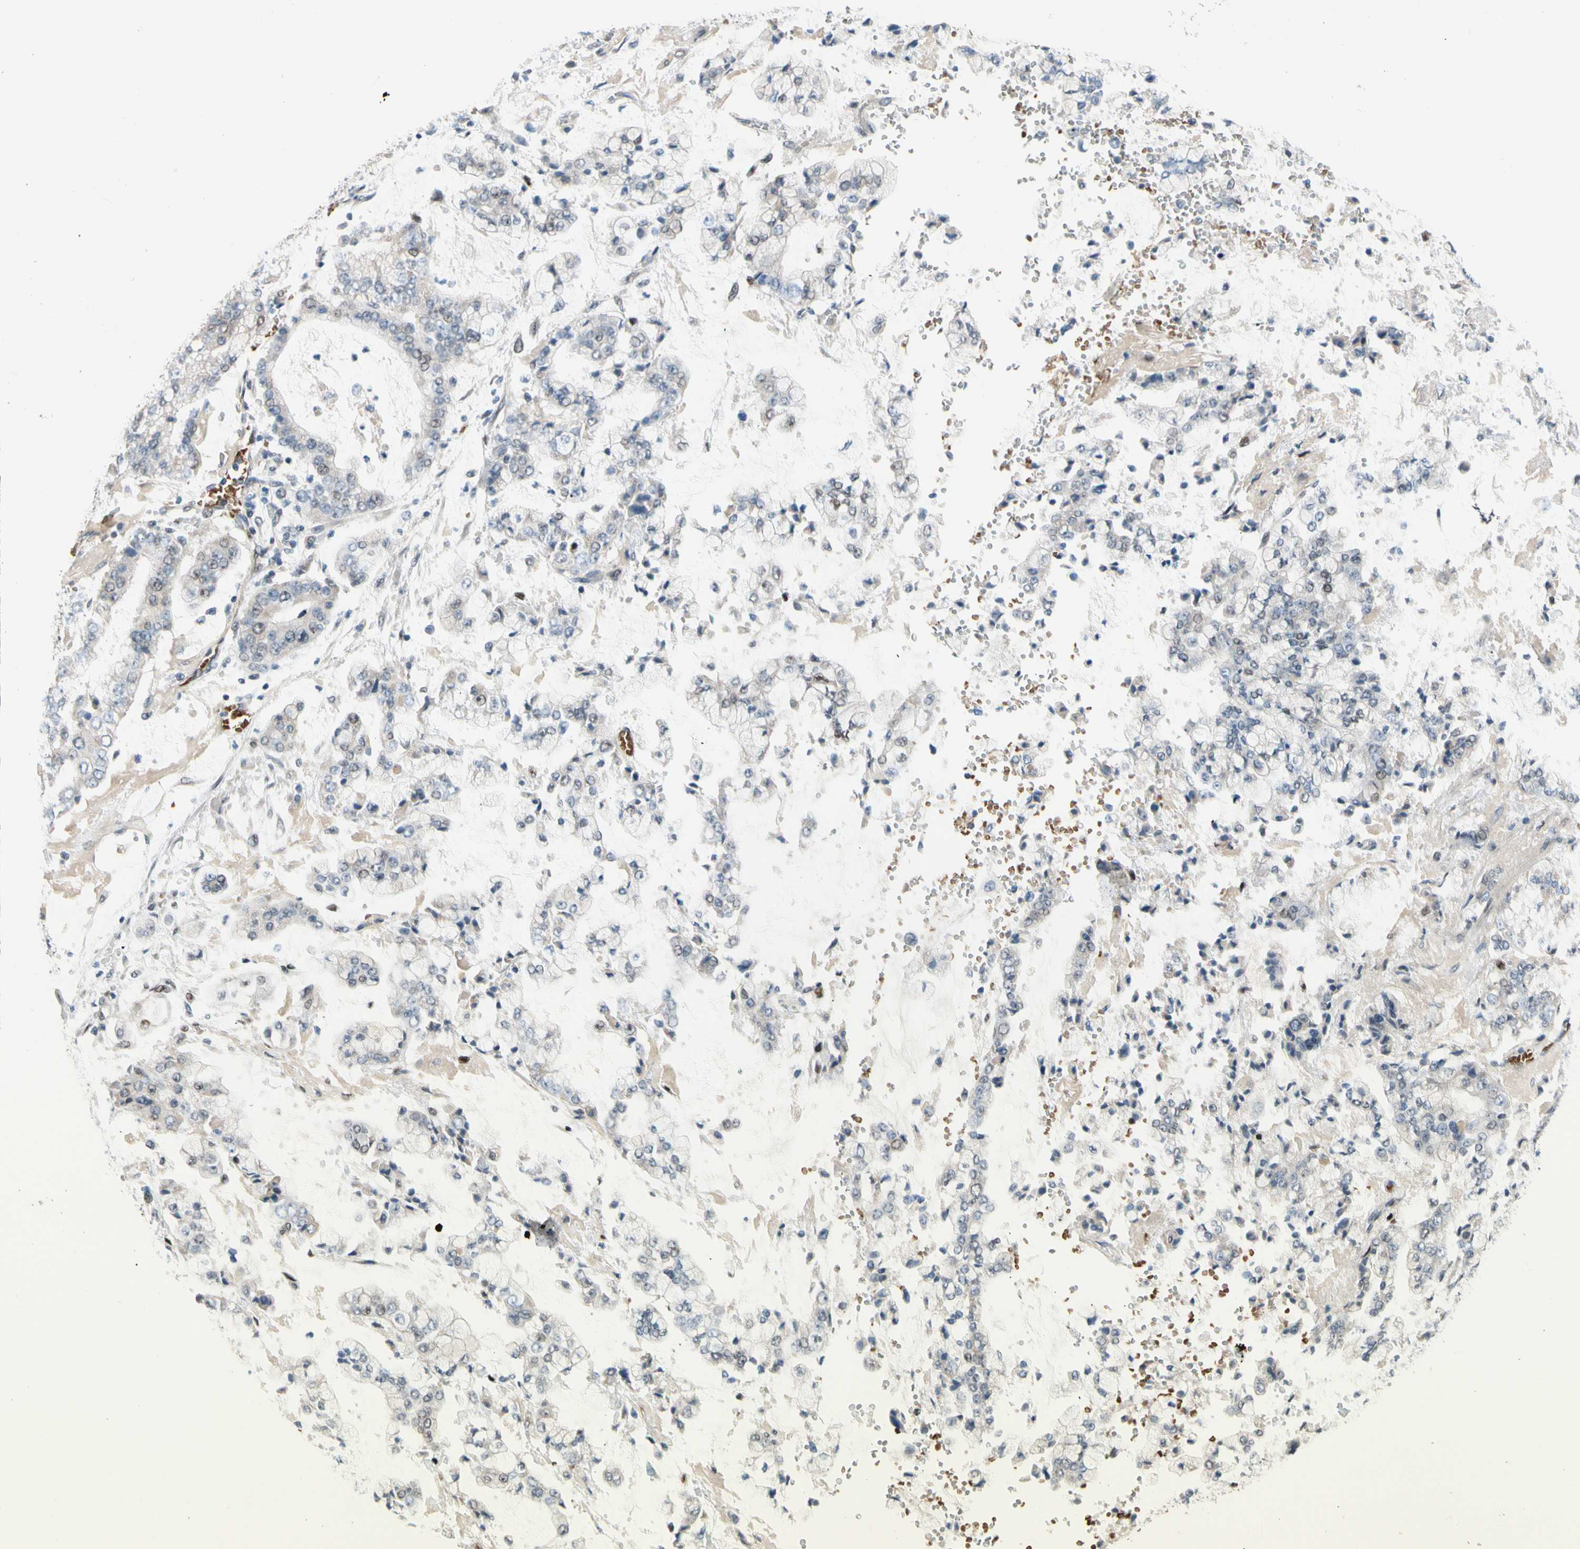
{"staining": {"intensity": "weak", "quantity": "<25%", "location": "nuclear"}, "tissue": "stomach cancer", "cell_type": "Tumor cells", "image_type": "cancer", "snomed": [{"axis": "morphology", "description": "Adenocarcinoma, NOS"}, {"axis": "topography", "description": "Stomach"}], "caption": "Tumor cells show no significant protein positivity in stomach cancer.", "gene": "ZNF184", "patient": {"sex": "male", "age": 76}}